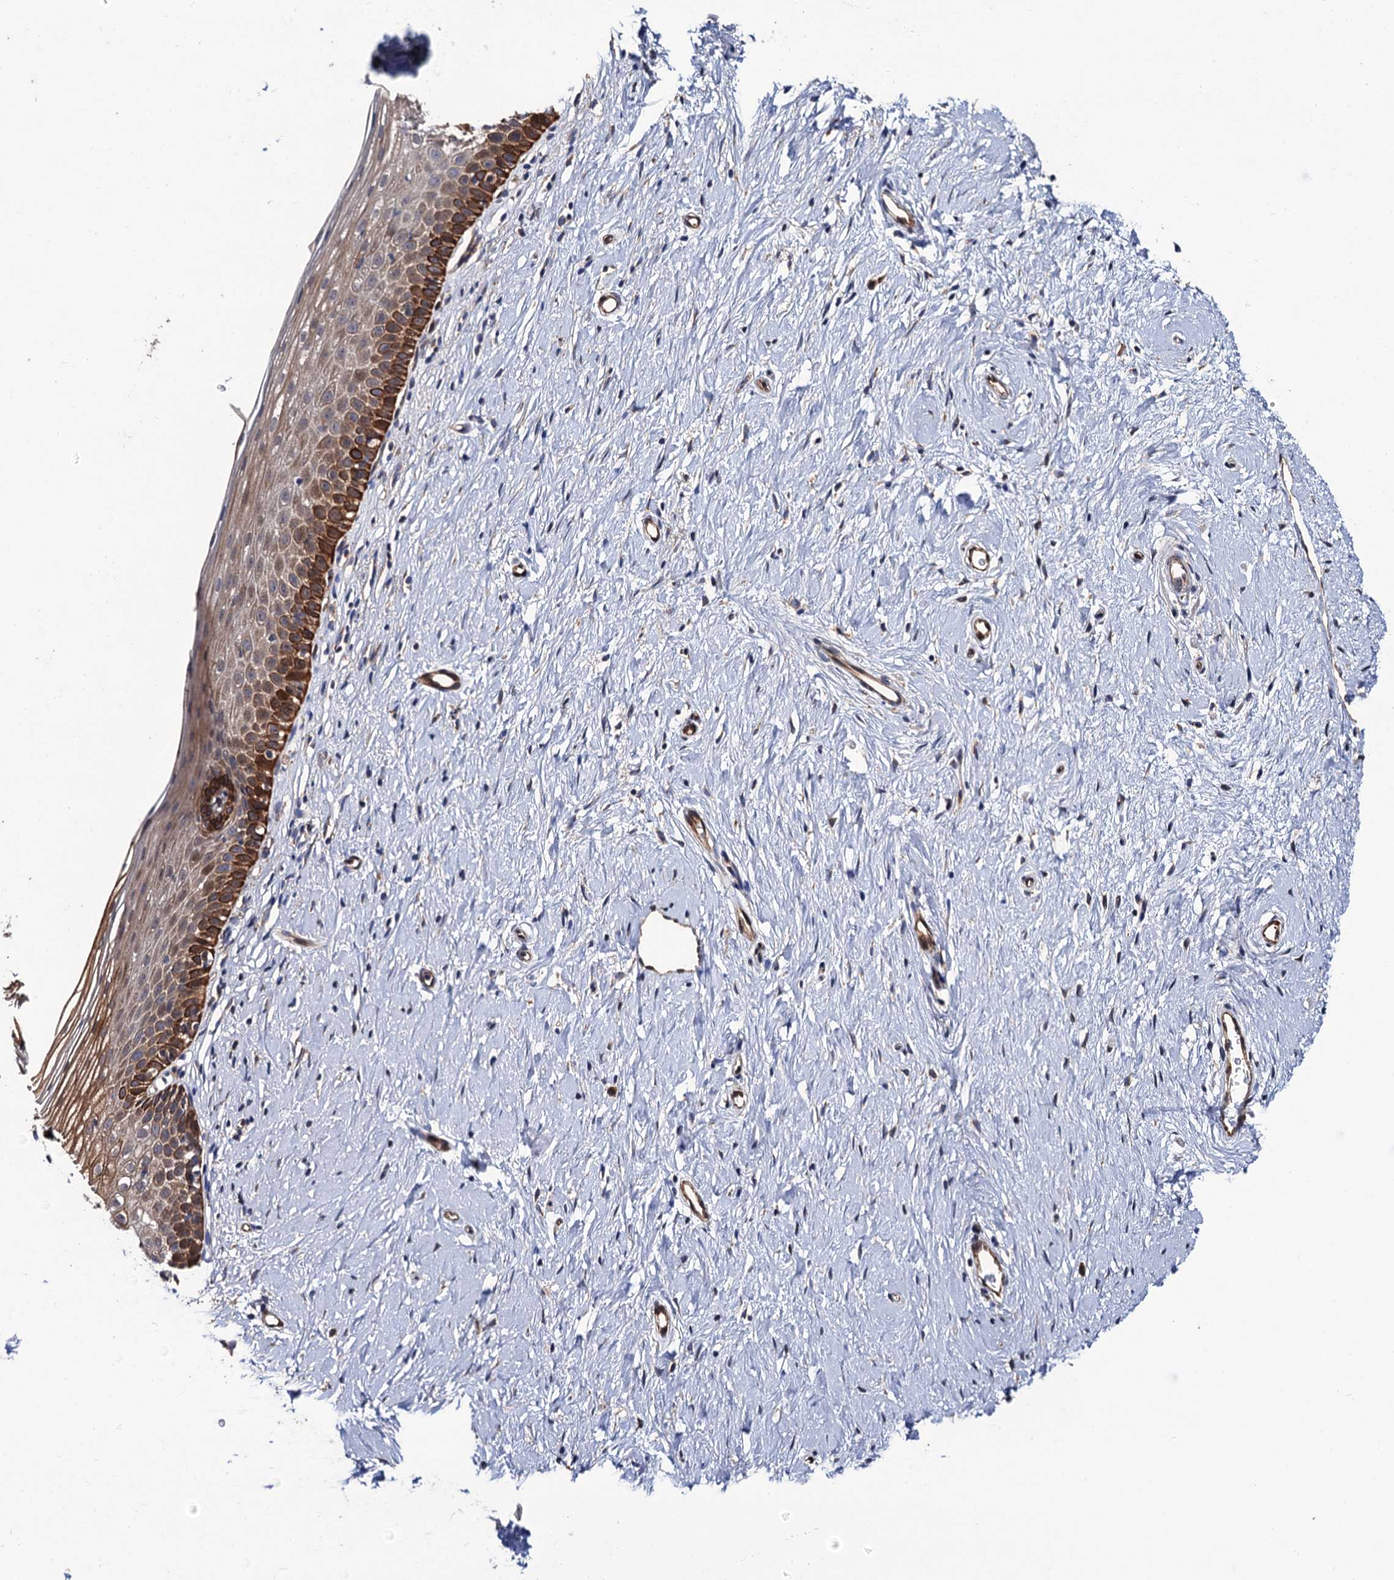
{"staining": {"intensity": "moderate", "quantity": "25%-75%", "location": "cytoplasmic/membranous"}, "tissue": "cervix", "cell_type": "Glandular cells", "image_type": "normal", "snomed": [{"axis": "morphology", "description": "Normal tissue, NOS"}, {"axis": "topography", "description": "Cervix"}], "caption": "A brown stain shows moderate cytoplasmic/membranous positivity of a protein in glandular cells of unremarkable human cervix. The staining was performed using DAB, with brown indicating positive protein expression. Nuclei are stained blue with hematoxylin.", "gene": "LRRC63", "patient": {"sex": "female", "age": 57}}